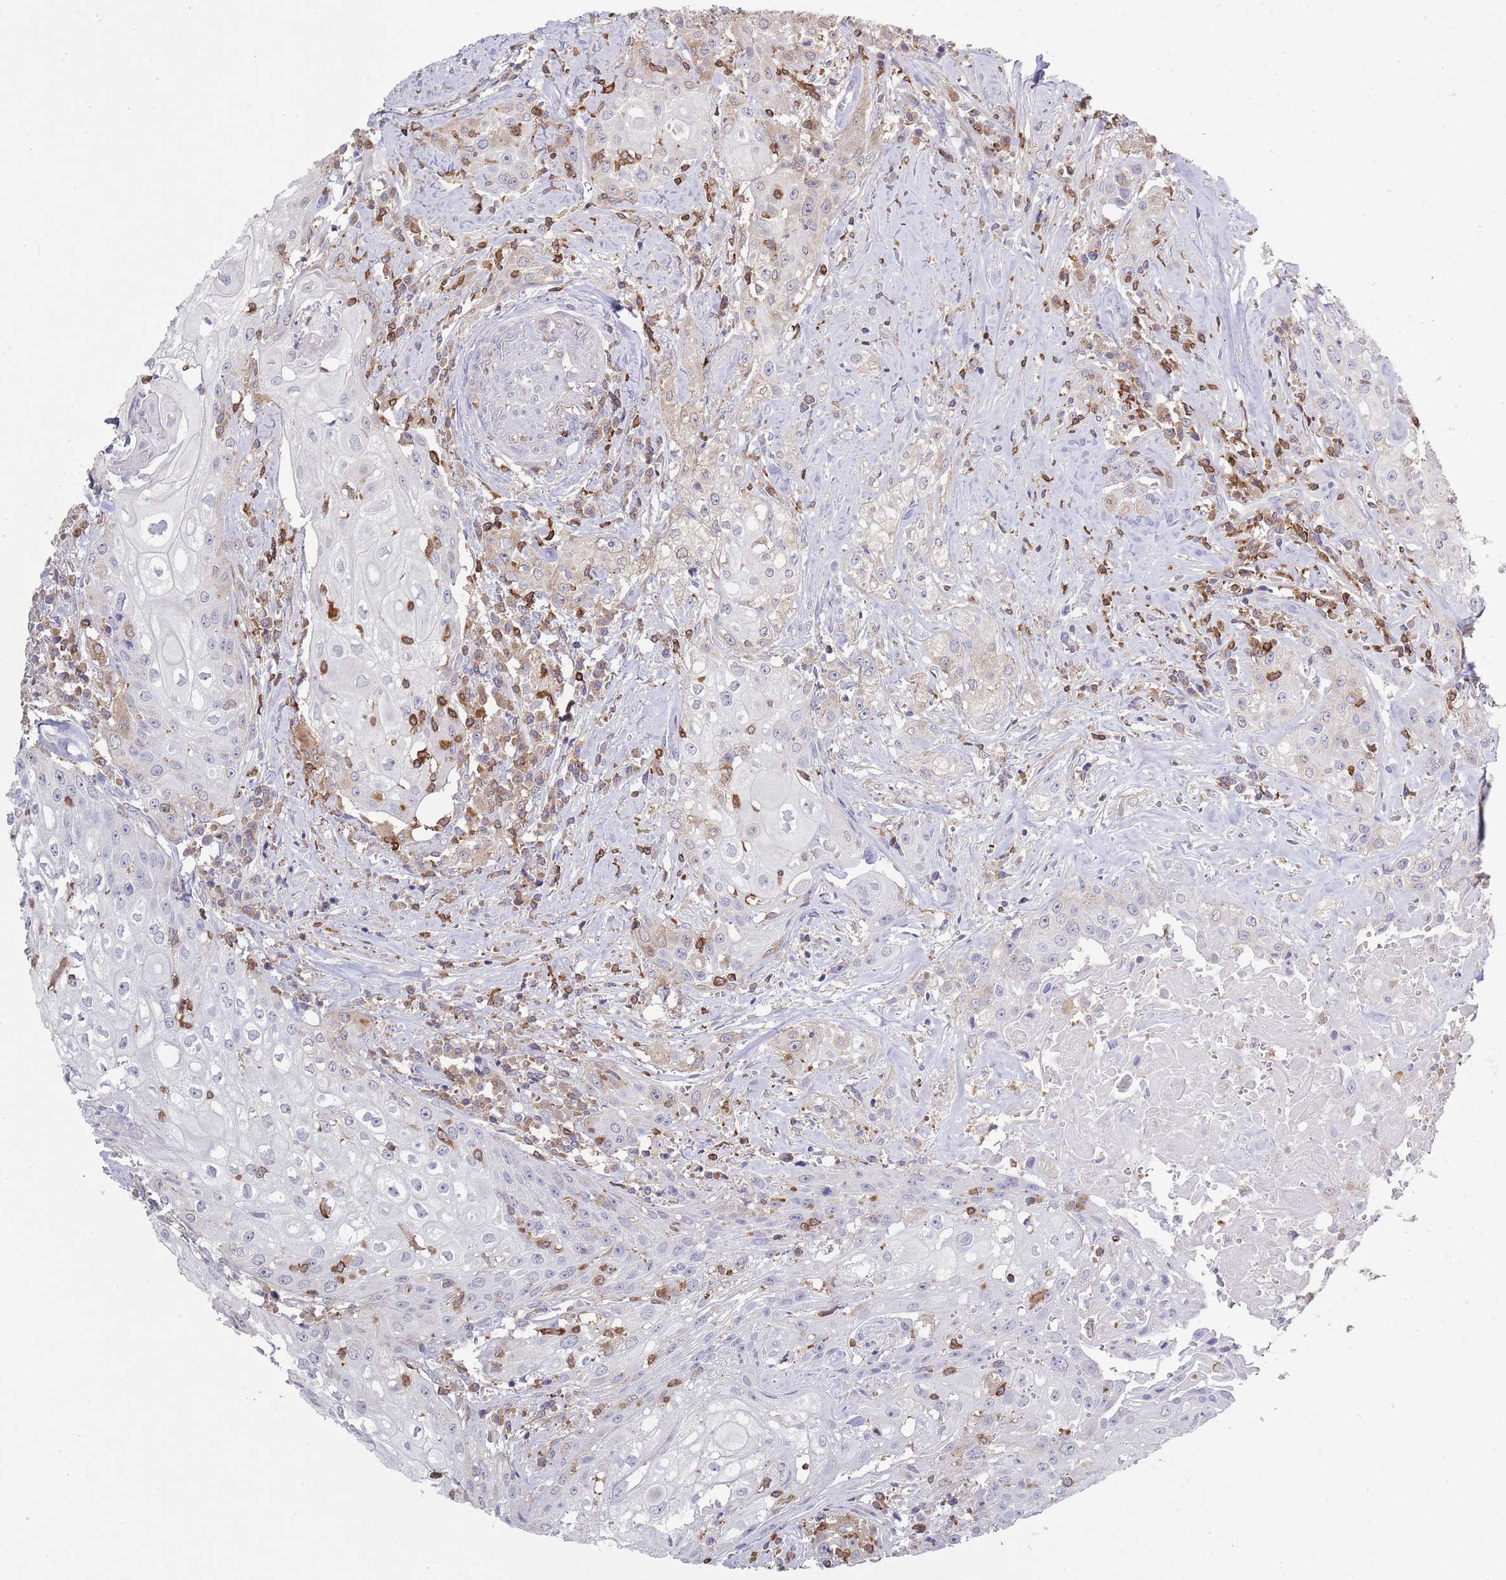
{"staining": {"intensity": "weak", "quantity": "<25%", "location": "cytoplasmic/membranous"}, "tissue": "head and neck cancer", "cell_type": "Tumor cells", "image_type": "cancer", "snomed": [{"axis": "morphology", "description": "Squamous cell carcinoma, NOS"}, {"axis": "topography", "description": "Oral tissue"}, {"axis": "topography", "description": "Head-Neck"}], "caption": "Human squamous cell carcinoma (head and neck) stained for a protein using immunohistochemistry displays no positivity in tumor cells.", "gene": "LPXN", "patient": {"sex": "female", "age": 82}}